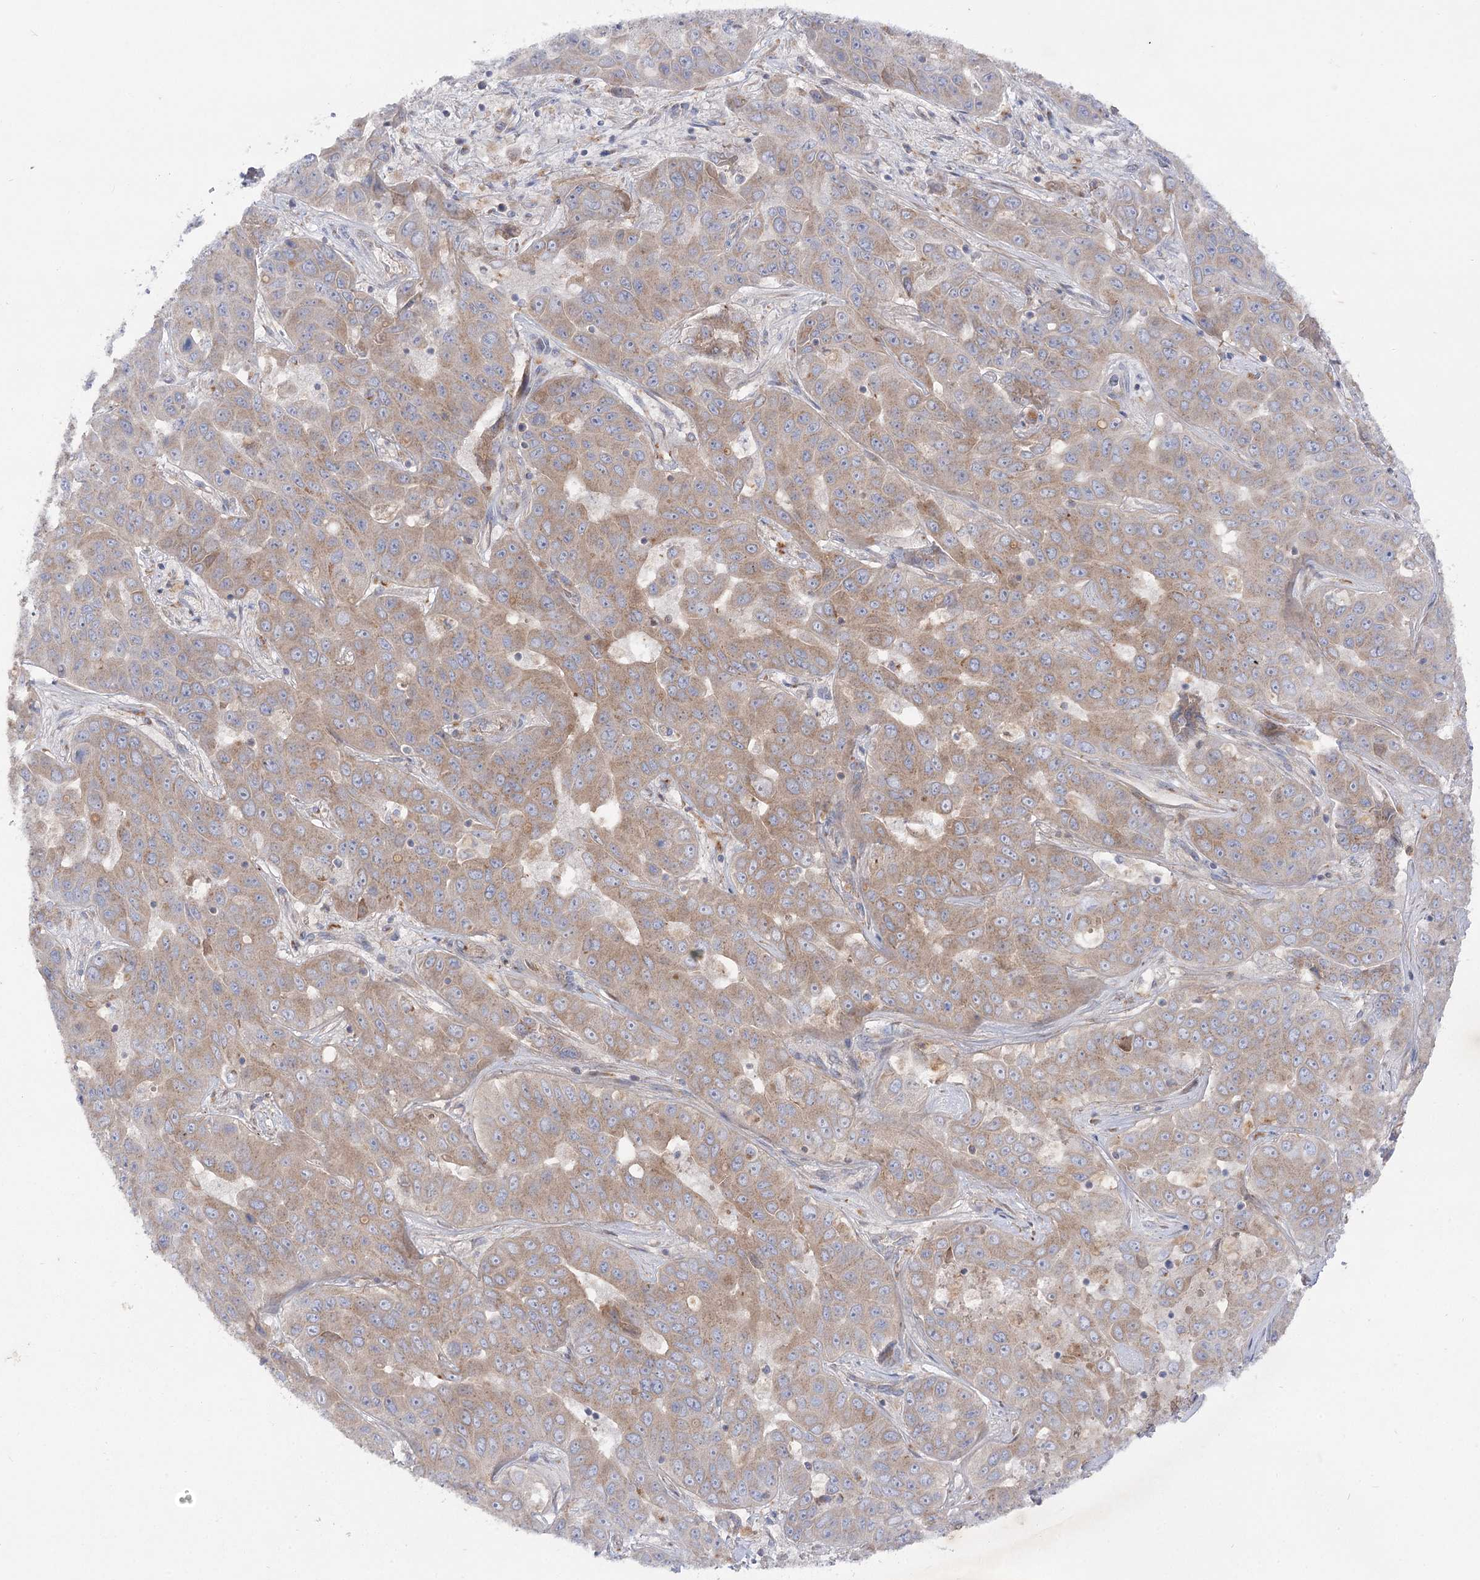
{"staining": {"intensity": "weak", "quantity": ">75%", "location": "cytoplasmic/membranous"}, "tissue": "liver cancer", "cell_type": "Tumor cells", "image_type": "cancer", "snomed": [{"axis": "morphology", "description": "Cholangiocarcinoma"}, {"axis": "topography", "description": "Liver"}], "caption": "Liver cholangiocarcinoma stained with DAB IHC reveals low levels of weak cytoplasmic/membranous staining in approximately >75% of tumor cells.", "gene": "GBF1", "patient": {"sex": "female", "age": 52}}